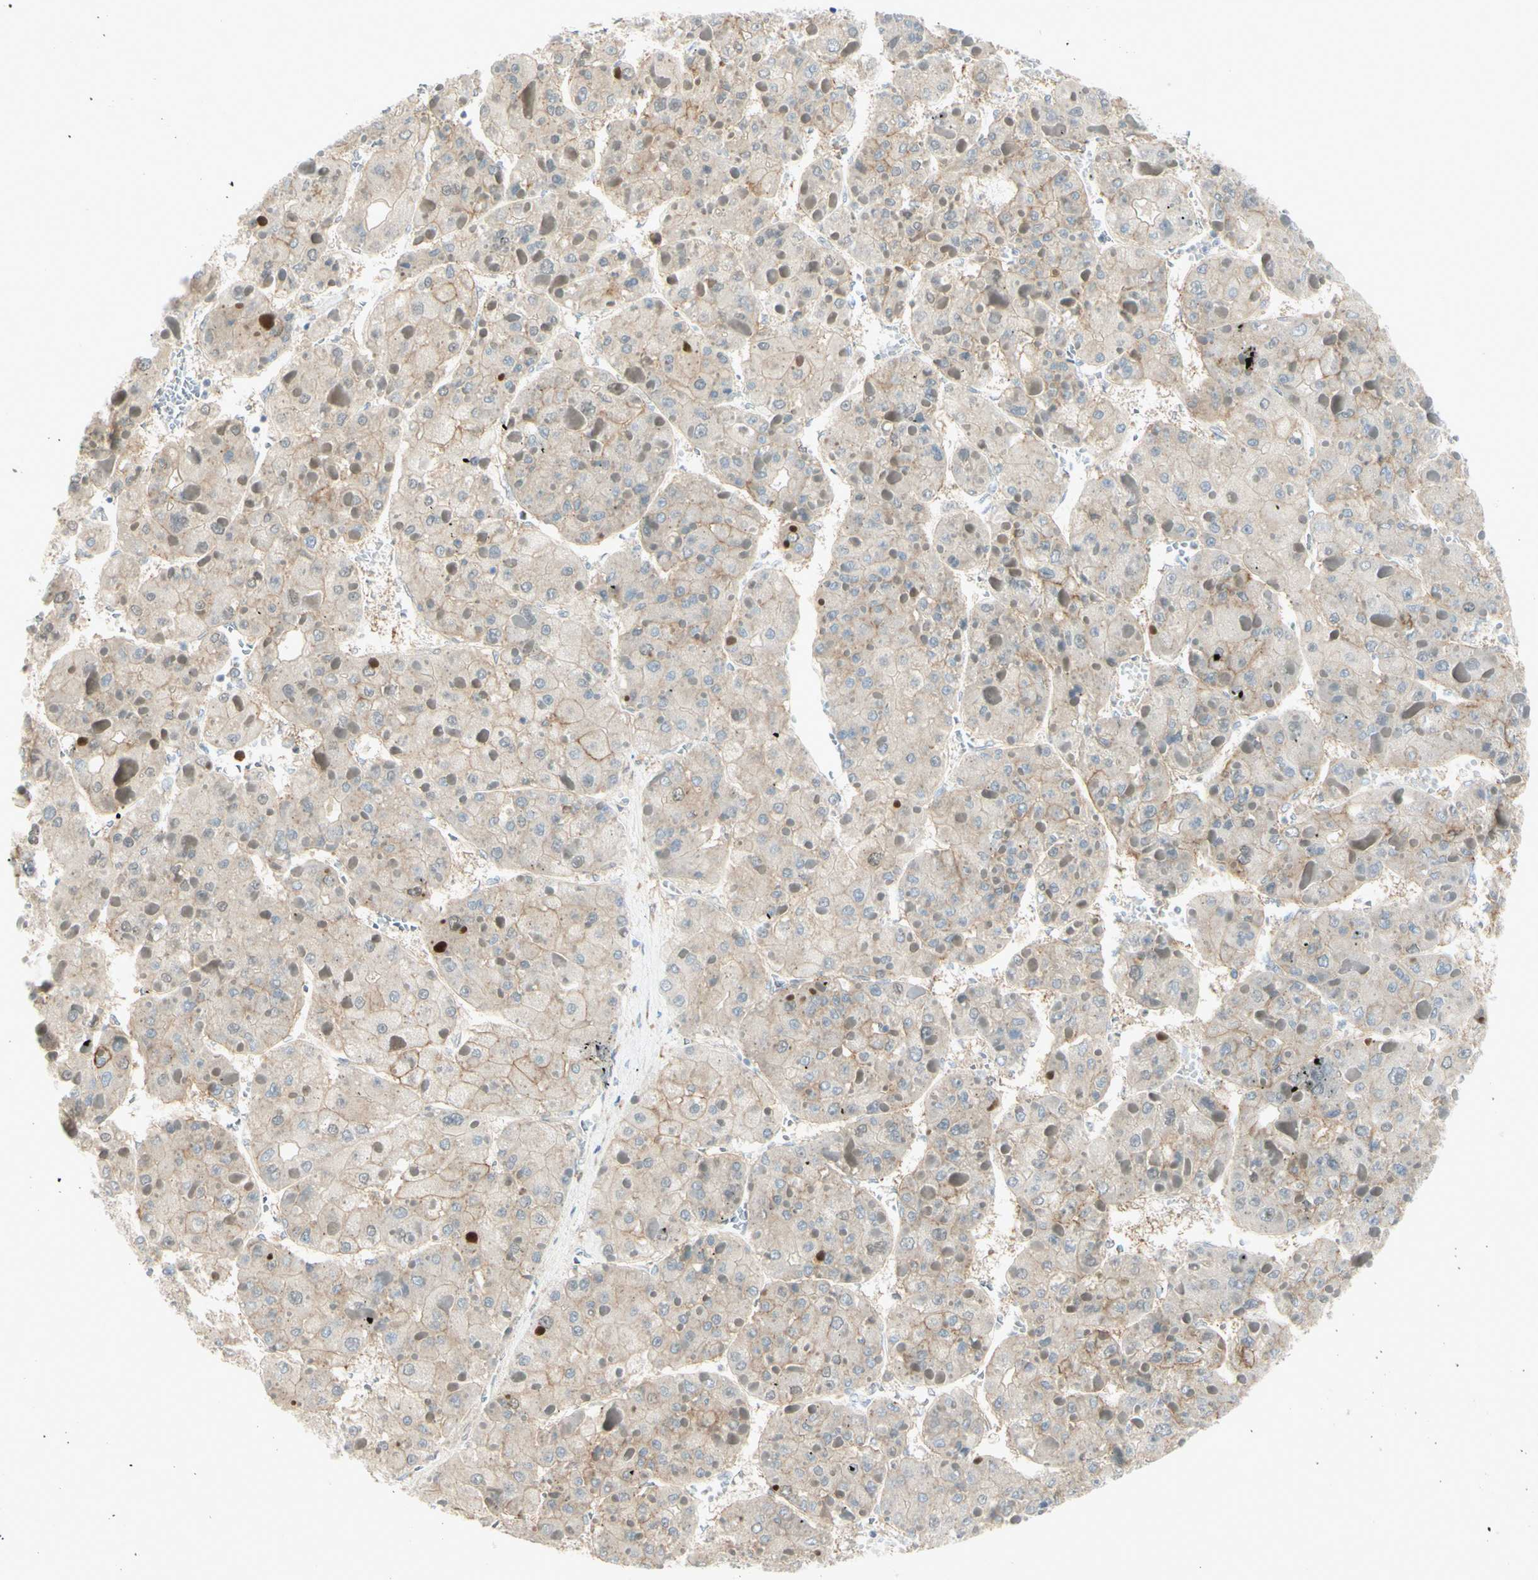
{"staining": {"intensity": "weak", "quantity": "<25%", "location": "cytoplasmic/membranous"}, "tissue": "liver cancer", "cell_type": "Tumor cells", "image_type": "cancer", "snomed": [{"axis": "morphology", "description": "Carcinoma, Hepatocellular, NOS"}, {"axis": "topography", "description": "Liver"}], "caption": "Immunohistochemistry image of human liver cancer stained for a protein (brown), which displays no expression in tumor cells.", "gene": "PTTG1", "patient": {"sex": "female", "age": 73}}